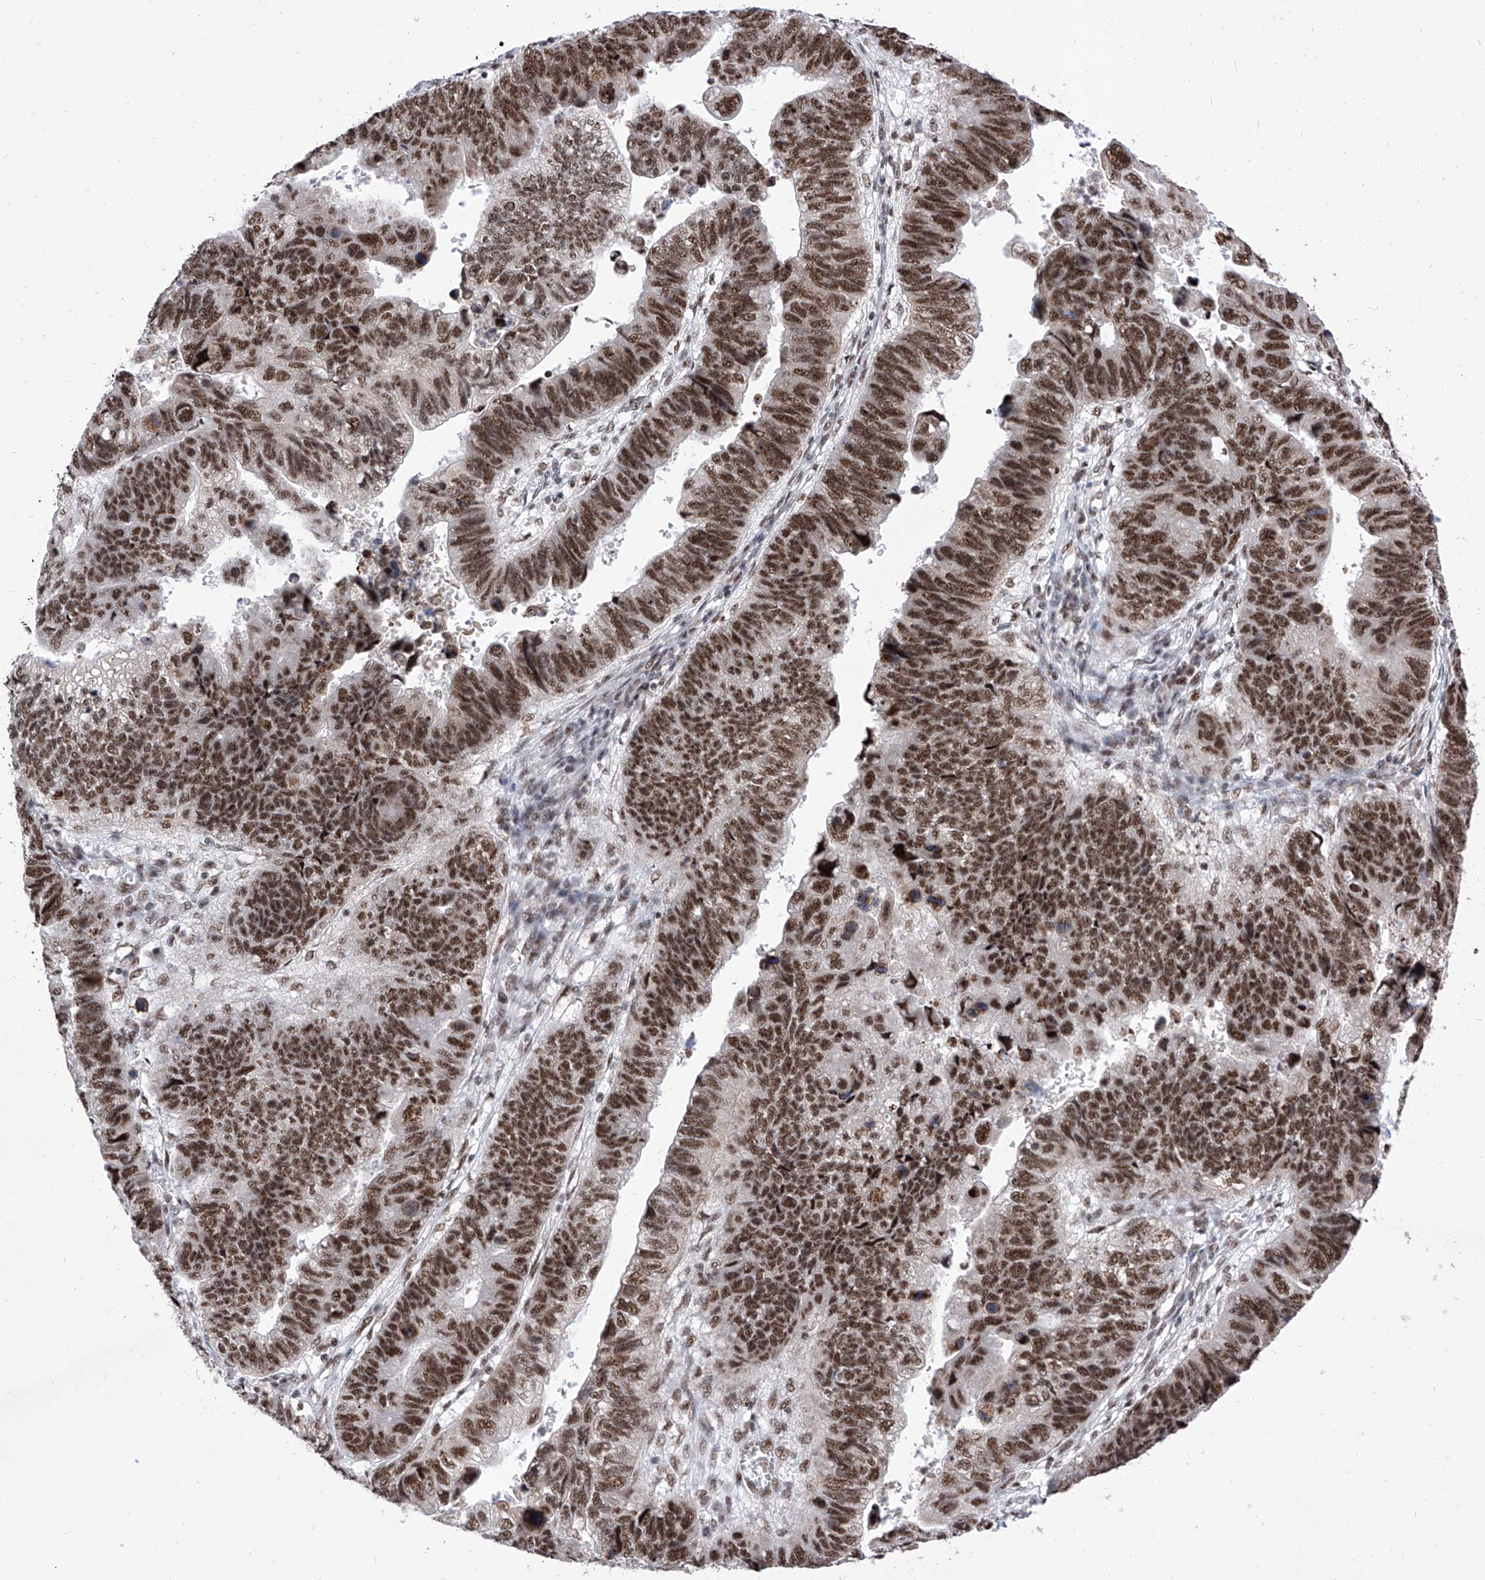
{"staining": {"intensity": "strong", "quantity": ">75%", "location": "nuclear"}, "tissue": "stomach cancer", "cell_type": "Tumor cells", "image_type": "cancer", "snomed": [{"axis": "morphology", "description": "Adenocarcinoma, NOS"}, {"axis": "topography", "description": "Stomach"}], "caption": "The image demonstrates staining of stomach adenocarcinoma, revealing strong nuclear protein positivity (brown color) within tumor cells.", "gene": "PHF5A", "patient": {"sex": "male", "age": 59}}